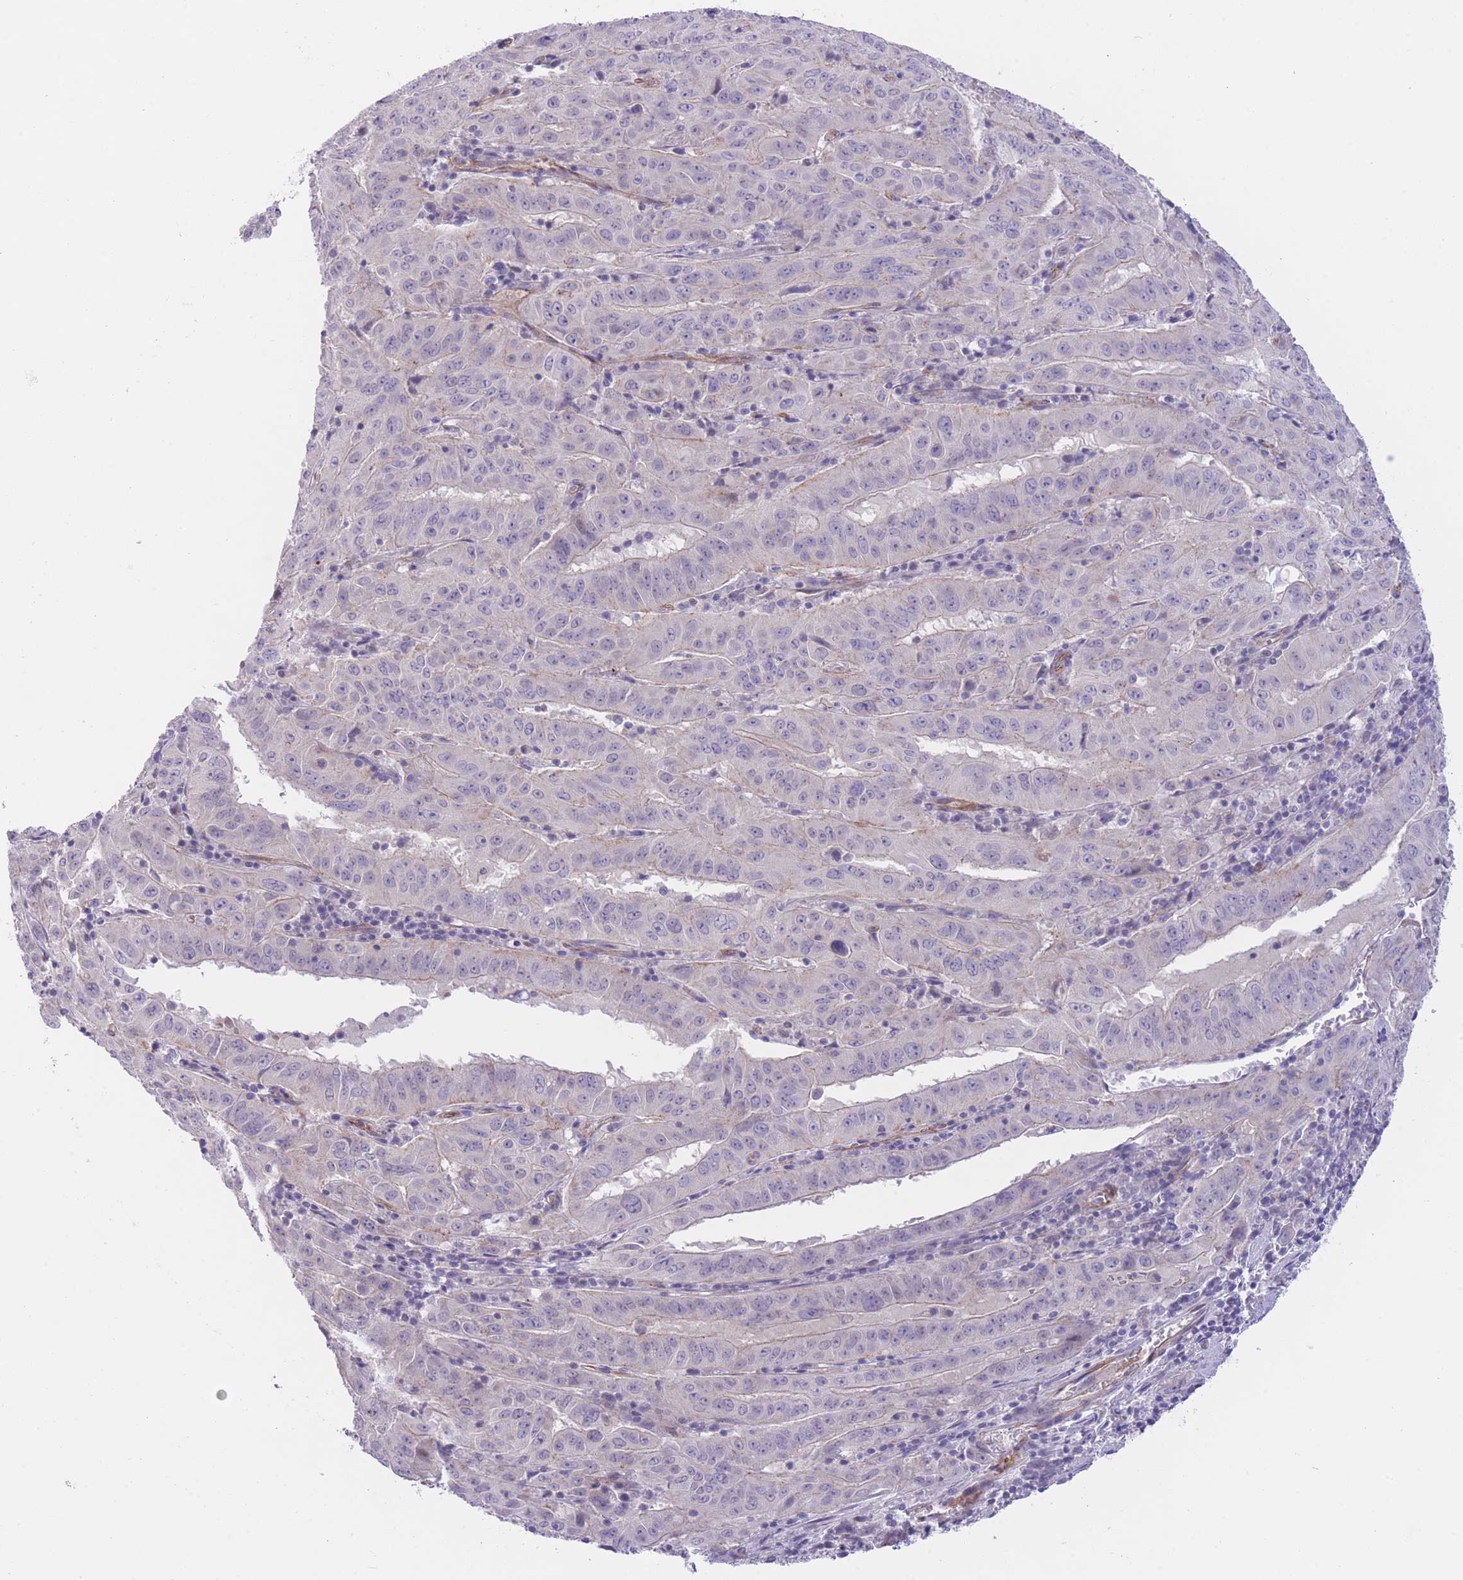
{"staining": {"intensity": "negative", "quantity": "none", "location": "none"}, "tissue": "pancreatic cancer", "cell_type": "Tumor cells", "image_type": "cancer", "snomed": [{"axis": "morphology", "description": "Adenocarcinoma, NOS"}, {"axis": "topography", "description": "Pancreas"}], "caption": "IHC of adenocarcinoma (pancreatic) displays no staining in tumor cells.", "gene": "QTRT1", "patient": {"sex": "male", "age": 63}}